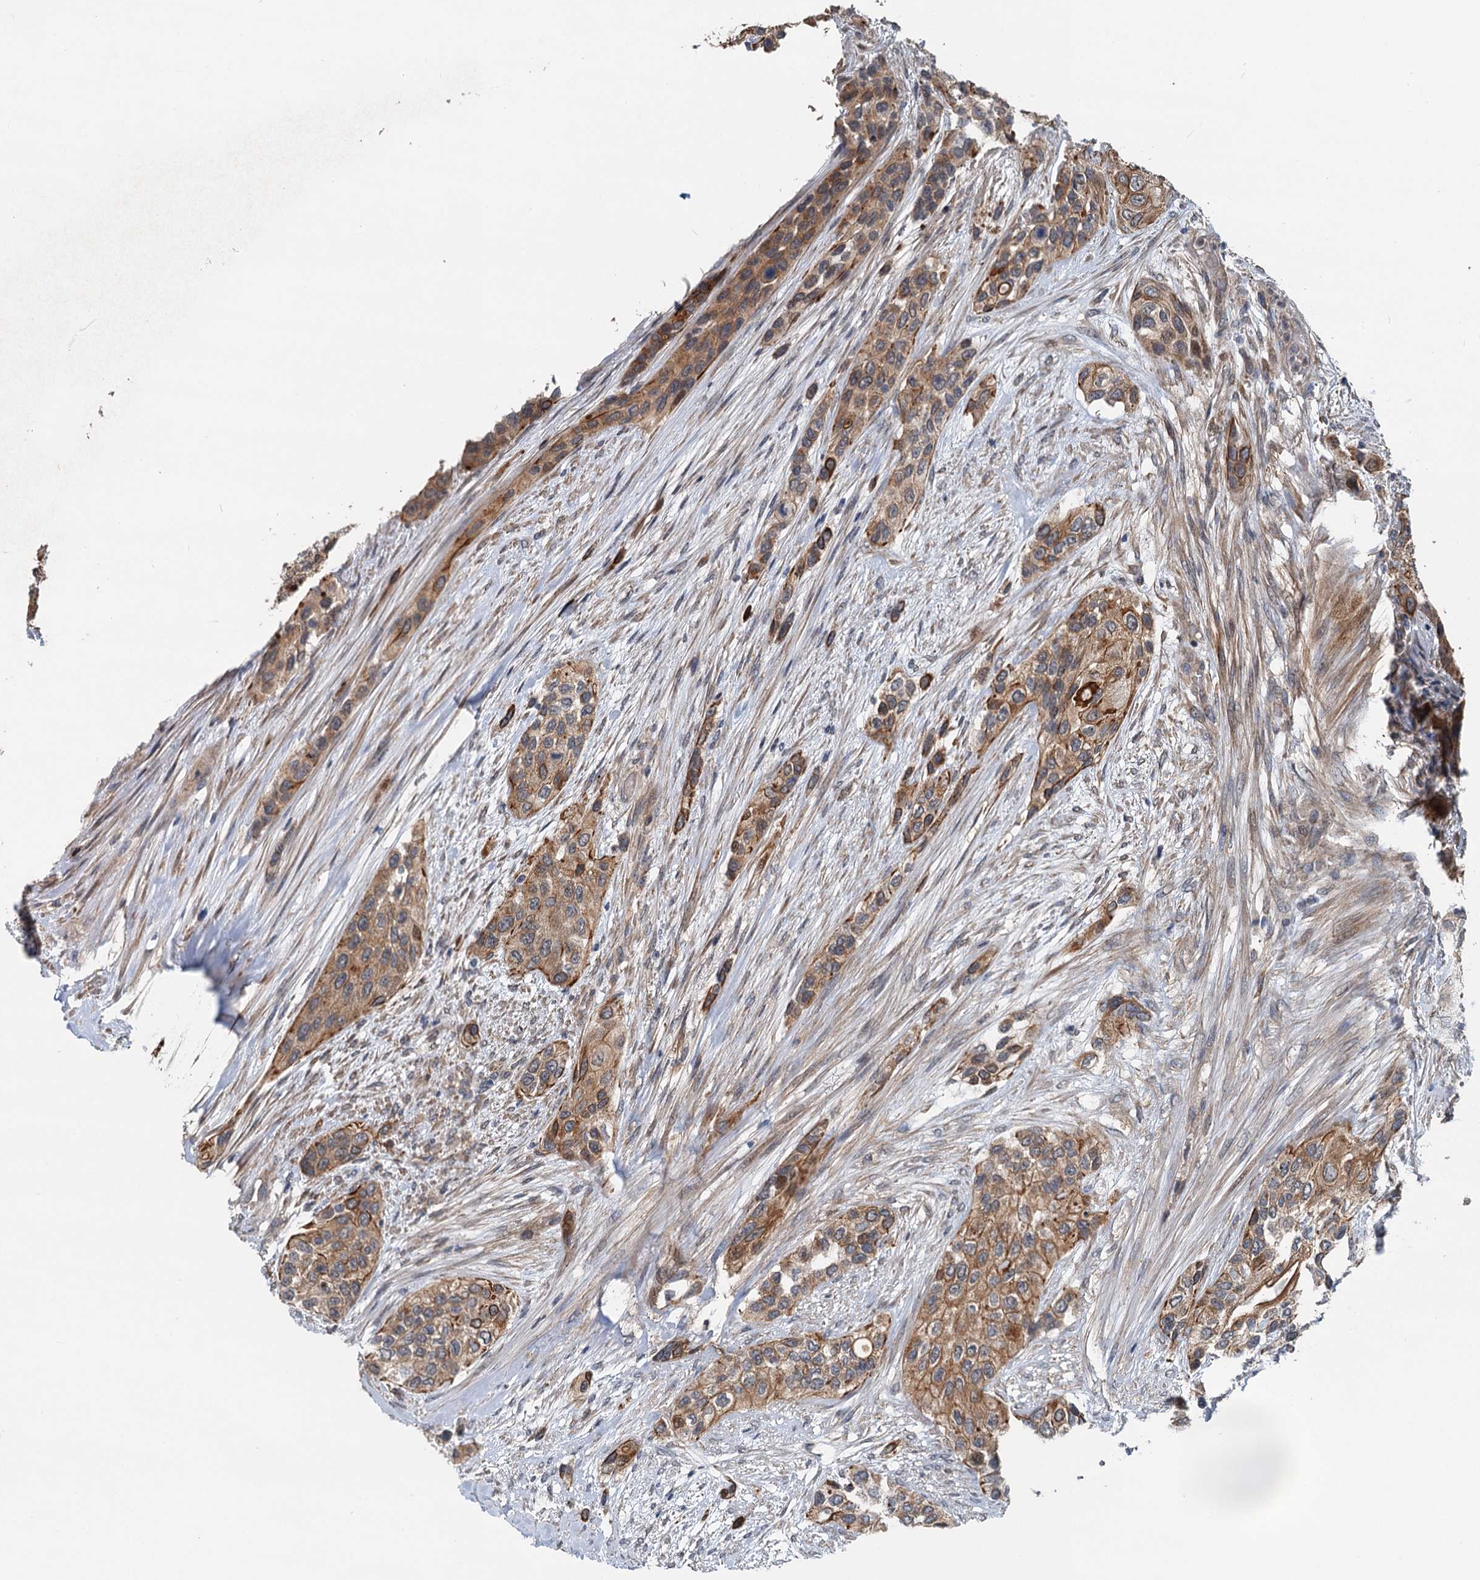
{"staining": {"intensity": "moderate", "quantity": ">75%", "location": "cytoplasmic/membranous"}, "tissue": "urothelial cancer", "cell_type": "Tumor cells", "image_type": "cancer", "snomed": [{"axis": "morphology", "description": "Normal tissue, NOS"}, {"axis": "morphology", "description": "Urothelial carcinoma, High grade"}, {"axis": "topography", "description": "Vascular tissue"}, {"axis": "topography", "description": "Urinary bladder"}], "caption": "This micrograph displays immunohistochemistry (IHC) staining of human high-grade urothelial carcinoma, with medium moderate cytoplasmic/membranous staining in approximately >75% of tumor cells.", "gene": "LRRK2", "patient": {"sex": "female", "age": 56}}